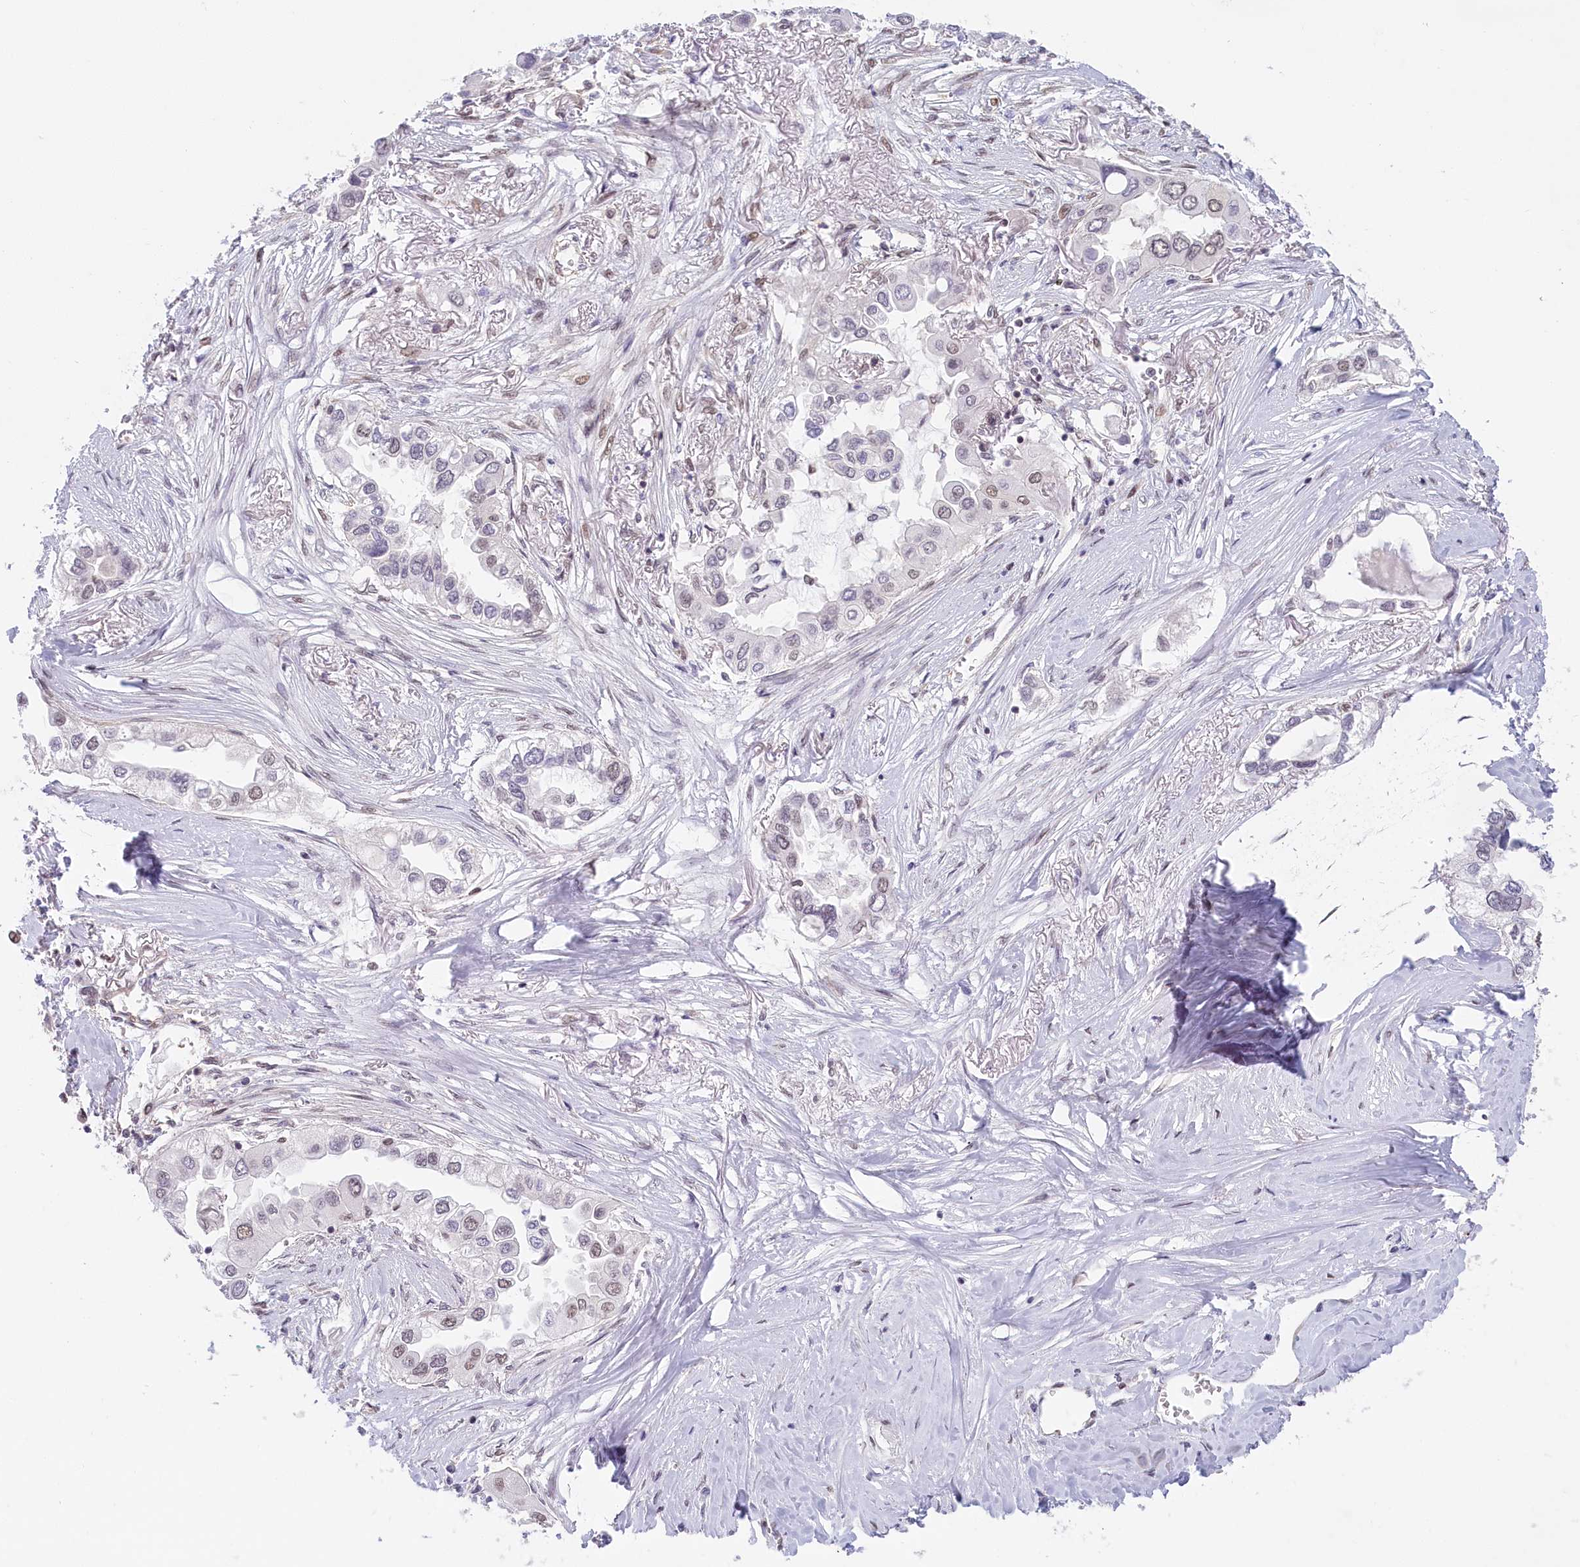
{"staining": {"intensity": "weak", "quantity": "<25%", "location": "nuclear"}, "tissue": "lung cancer", "cell_type": "Tumor cells", "image_type": "cancer", "snomed": [{"axis": "morphology", "description": "Adenocarcinoma, NOS"}, {"axis": "topography", "description": "Lung"}], "caption": "Immunohistochemistry (IHC) image of lung cancer (adenocarcinoma) stained for a protein (brown), which demonstrates no expression in tumor cells.", "gene": "C19orf44", "patient": {"sex": "female", "age": 76}}